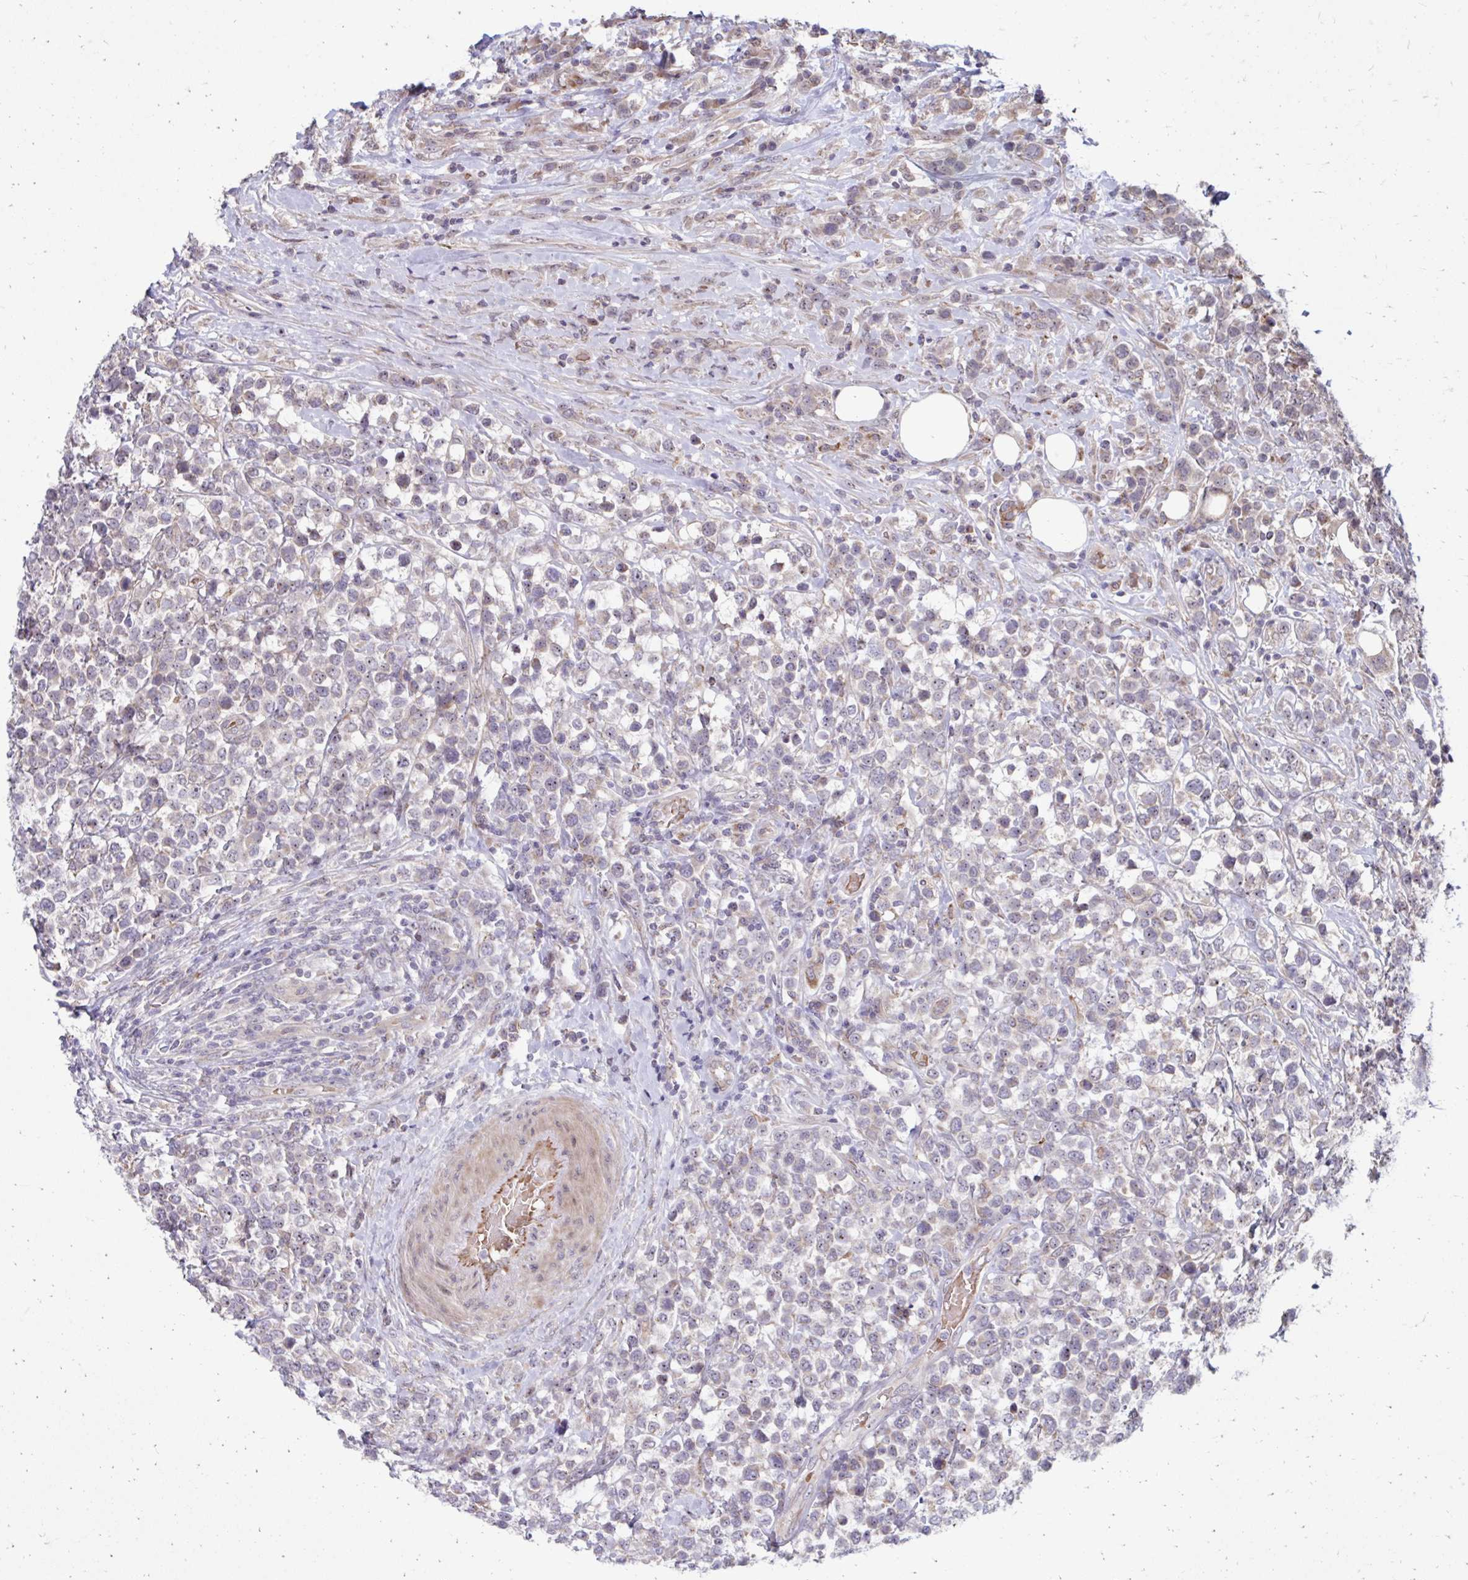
{"staining": {"intensity": "weak", "quantity": "25%-75%", "location": "cytoplasmic/membranous"}, "tissue": "lymphoma", "cell_type": "Tumor cells", "image_type": "cancer", "snomed": [{"axis": "morphology", "description": "Malignant lymphoma, non-Hodgkin's type, High grade"}, {"axis": "topography", "description": "Soft tissue"}], "caption": "An immunohistochemistry (IHC) photomicrograph of neoplastic tissue is shown. Protein staining in brown labels weak cytoplasmic/membranous positivity in lymphoma within tumor cells.", "gene": "ITPR2", "patient": {"sex": "female", "age": 56}}